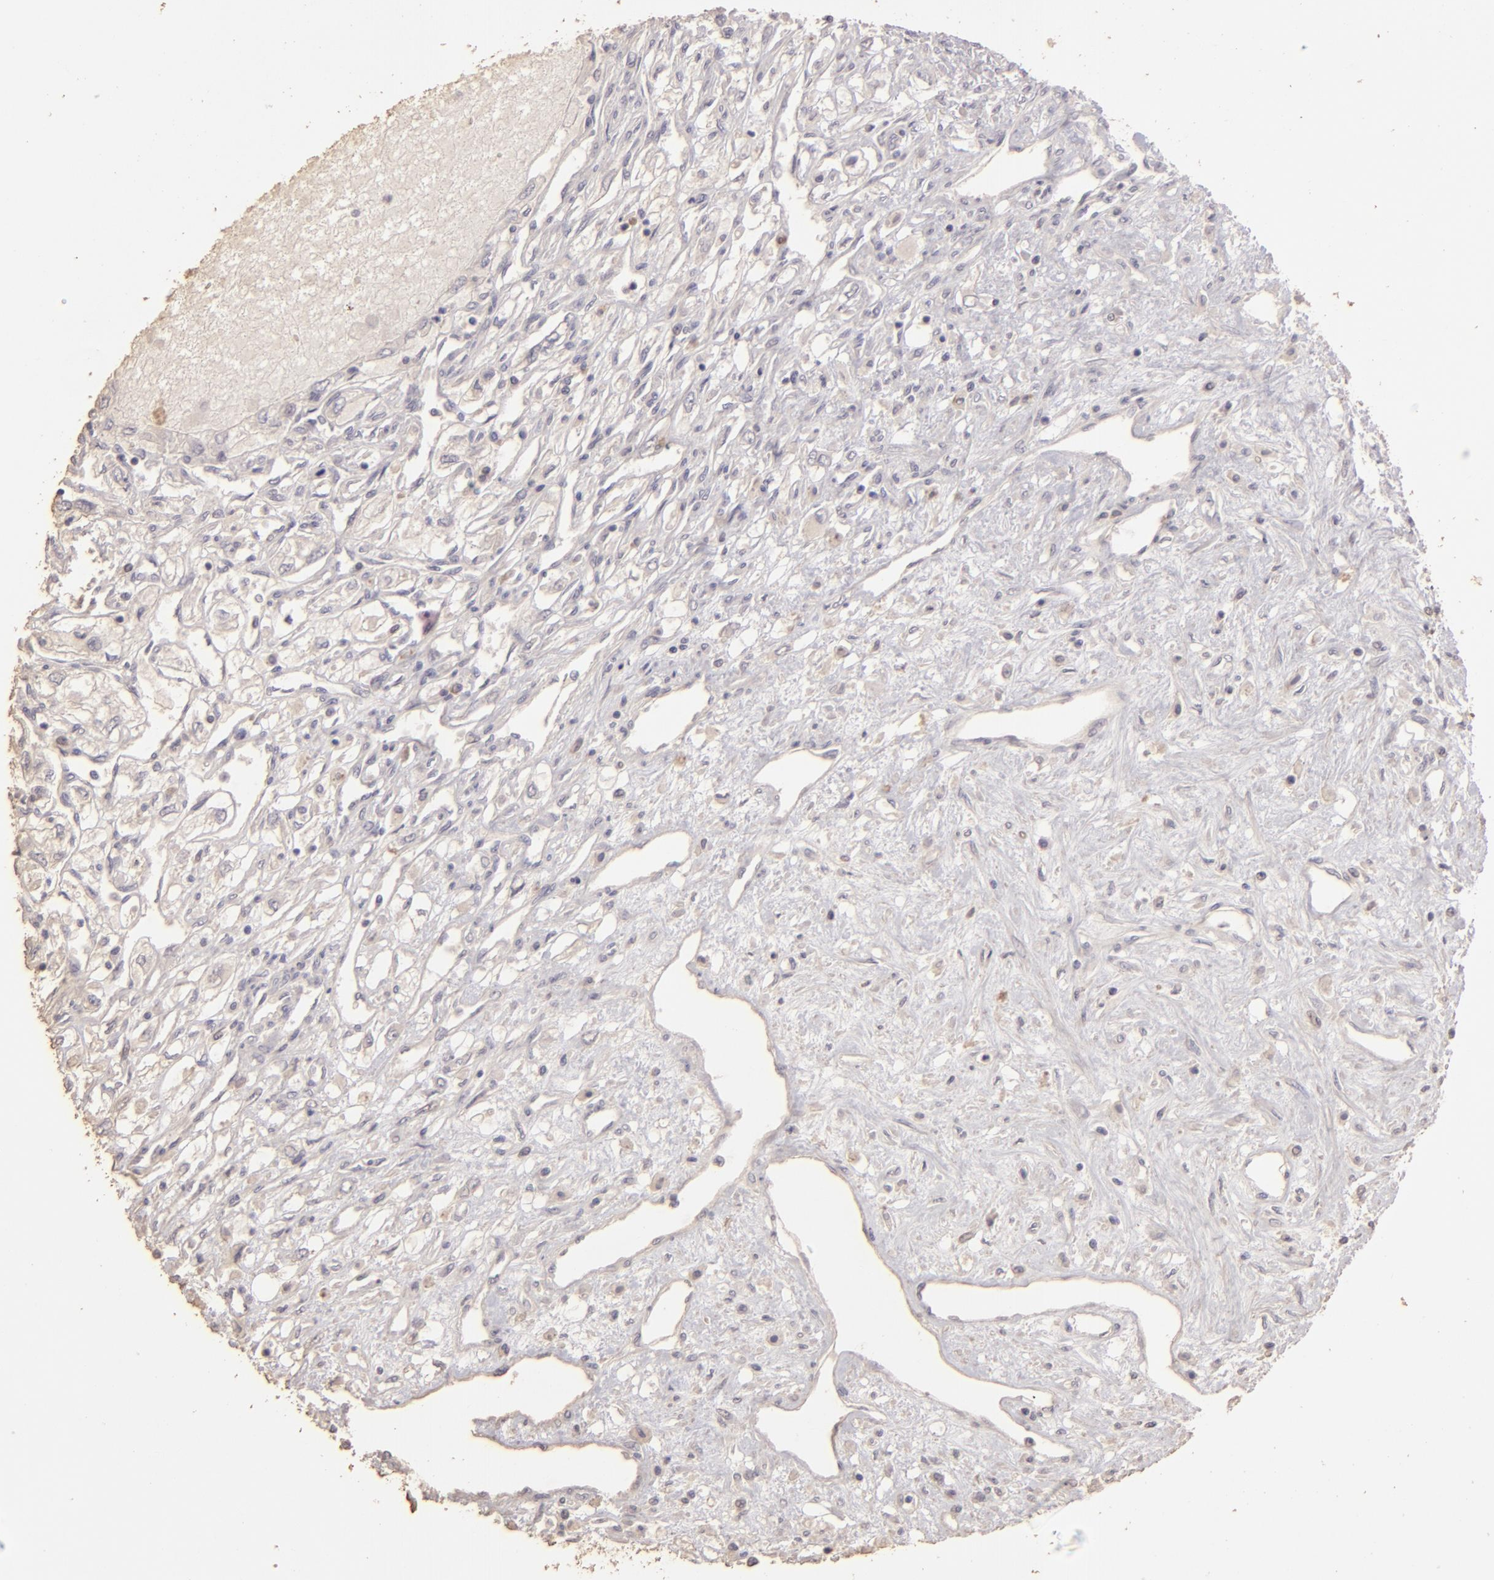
{"staining": {"intensity": "negative", "quantity": "none", "location": "none"}, "tissue": "renal cancer", "cell_type": "Tumor cells", "image_type": "cancer", "snomed": [{"axis": "morphology", "description": "Adenocarcinoma, NOS"}, {"axis": "topography", "description": "Kidney"}], "caption": "A histopathology image of renal cancer stained for a protein displays no brown staining in tumor cells. (IHC, brightfield microscopy, high magnification).", "gene": "BCL2L13", "patient": {"sex": "male", "age": 57}}